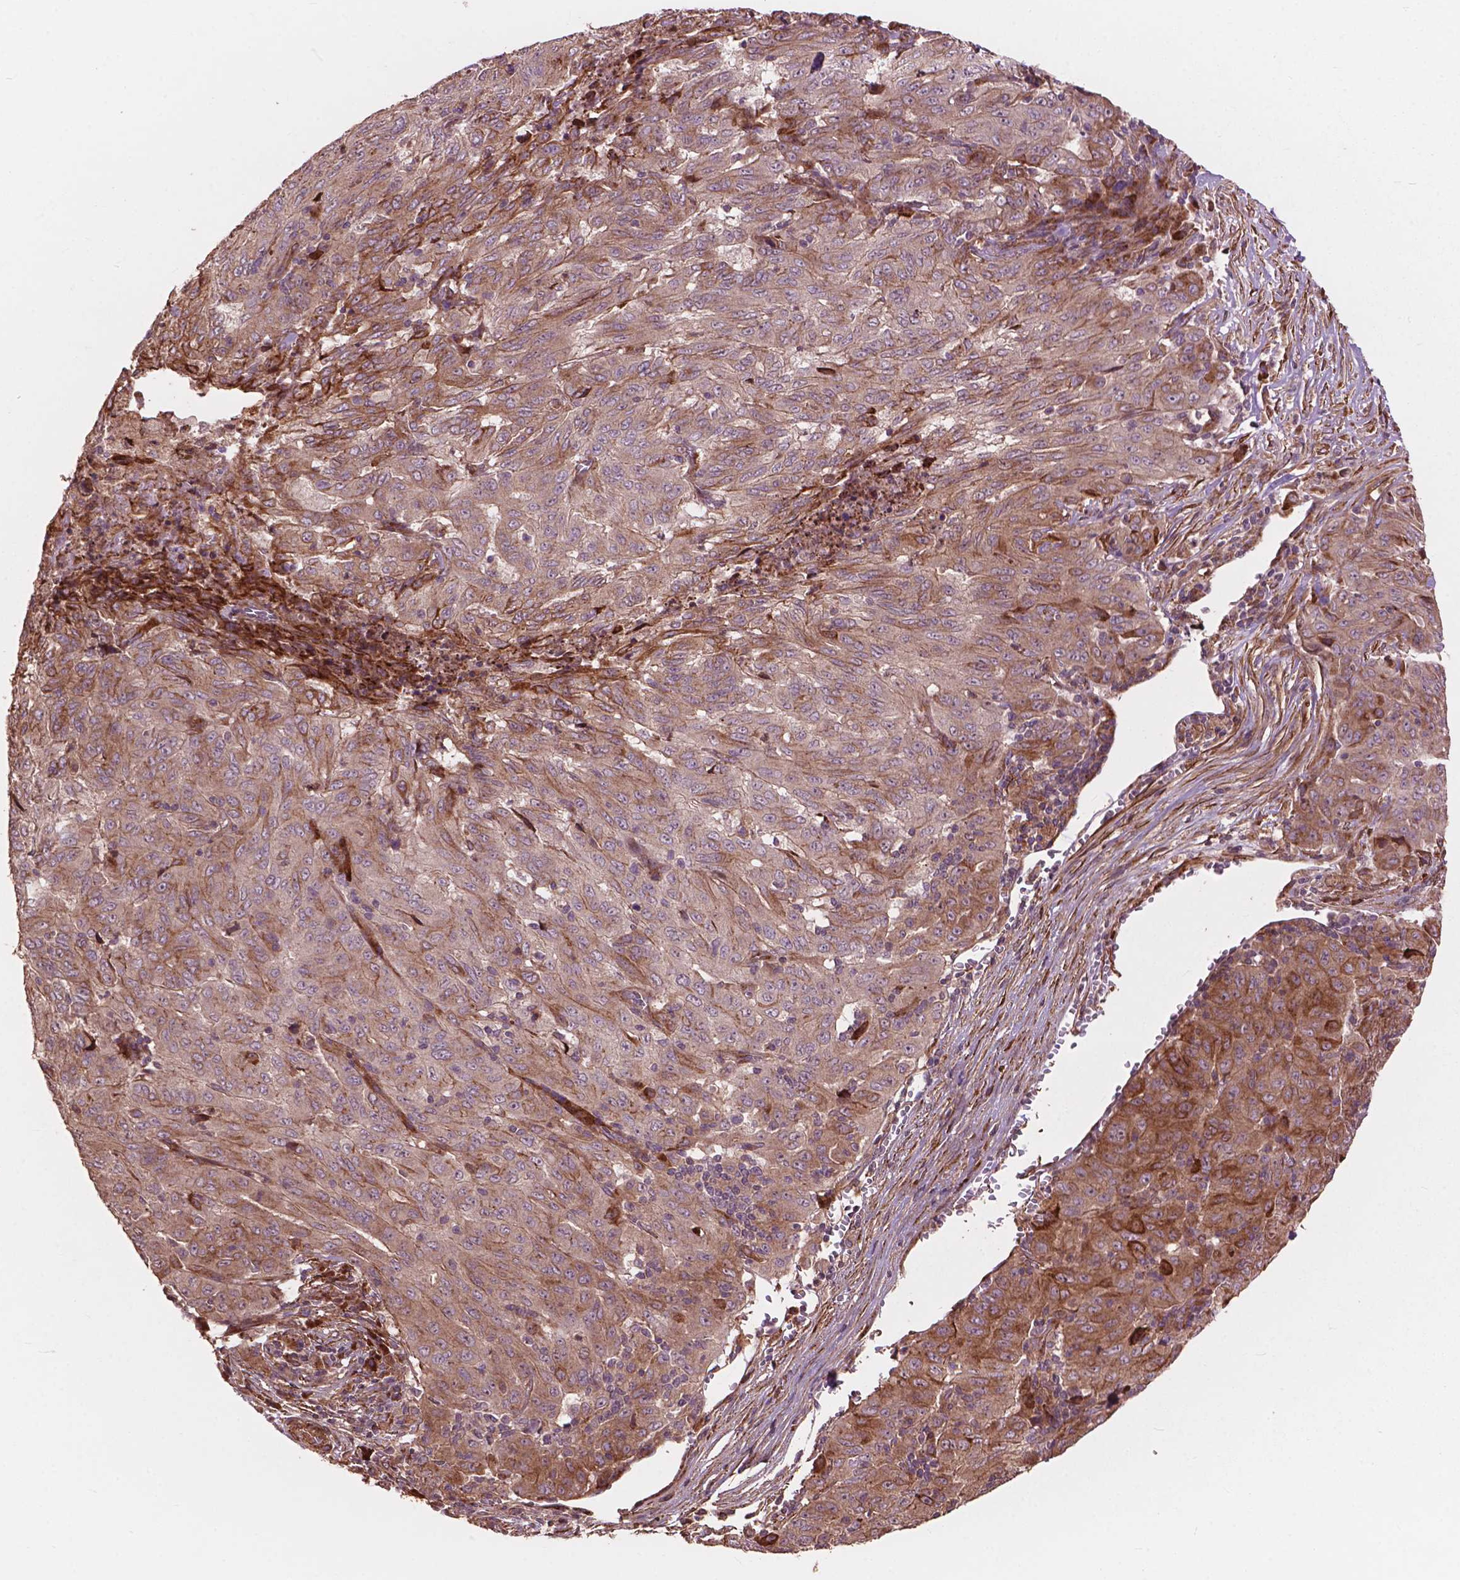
{"staining": {"intensity": "moderate", "quantity": "<25%", "location": "cytoplasmic/membranous"}, "tissue": "pancreatic cancer", "cell_type": "Tumor cells", "image_type": "cancer", "snomed": [{"axis": "morphology", "description": "Adenocarcinoma, NOS"}, {"axis": "topography", "description": "Pancreas"}], "caption": "Protein expression analysis of pancreatic cancer shows moderate cytoplasmic/membranous expression in approximately <25% of tumor cells.", "gene": "FNIP1", "patient": {"sex": "male", "age": 63}}